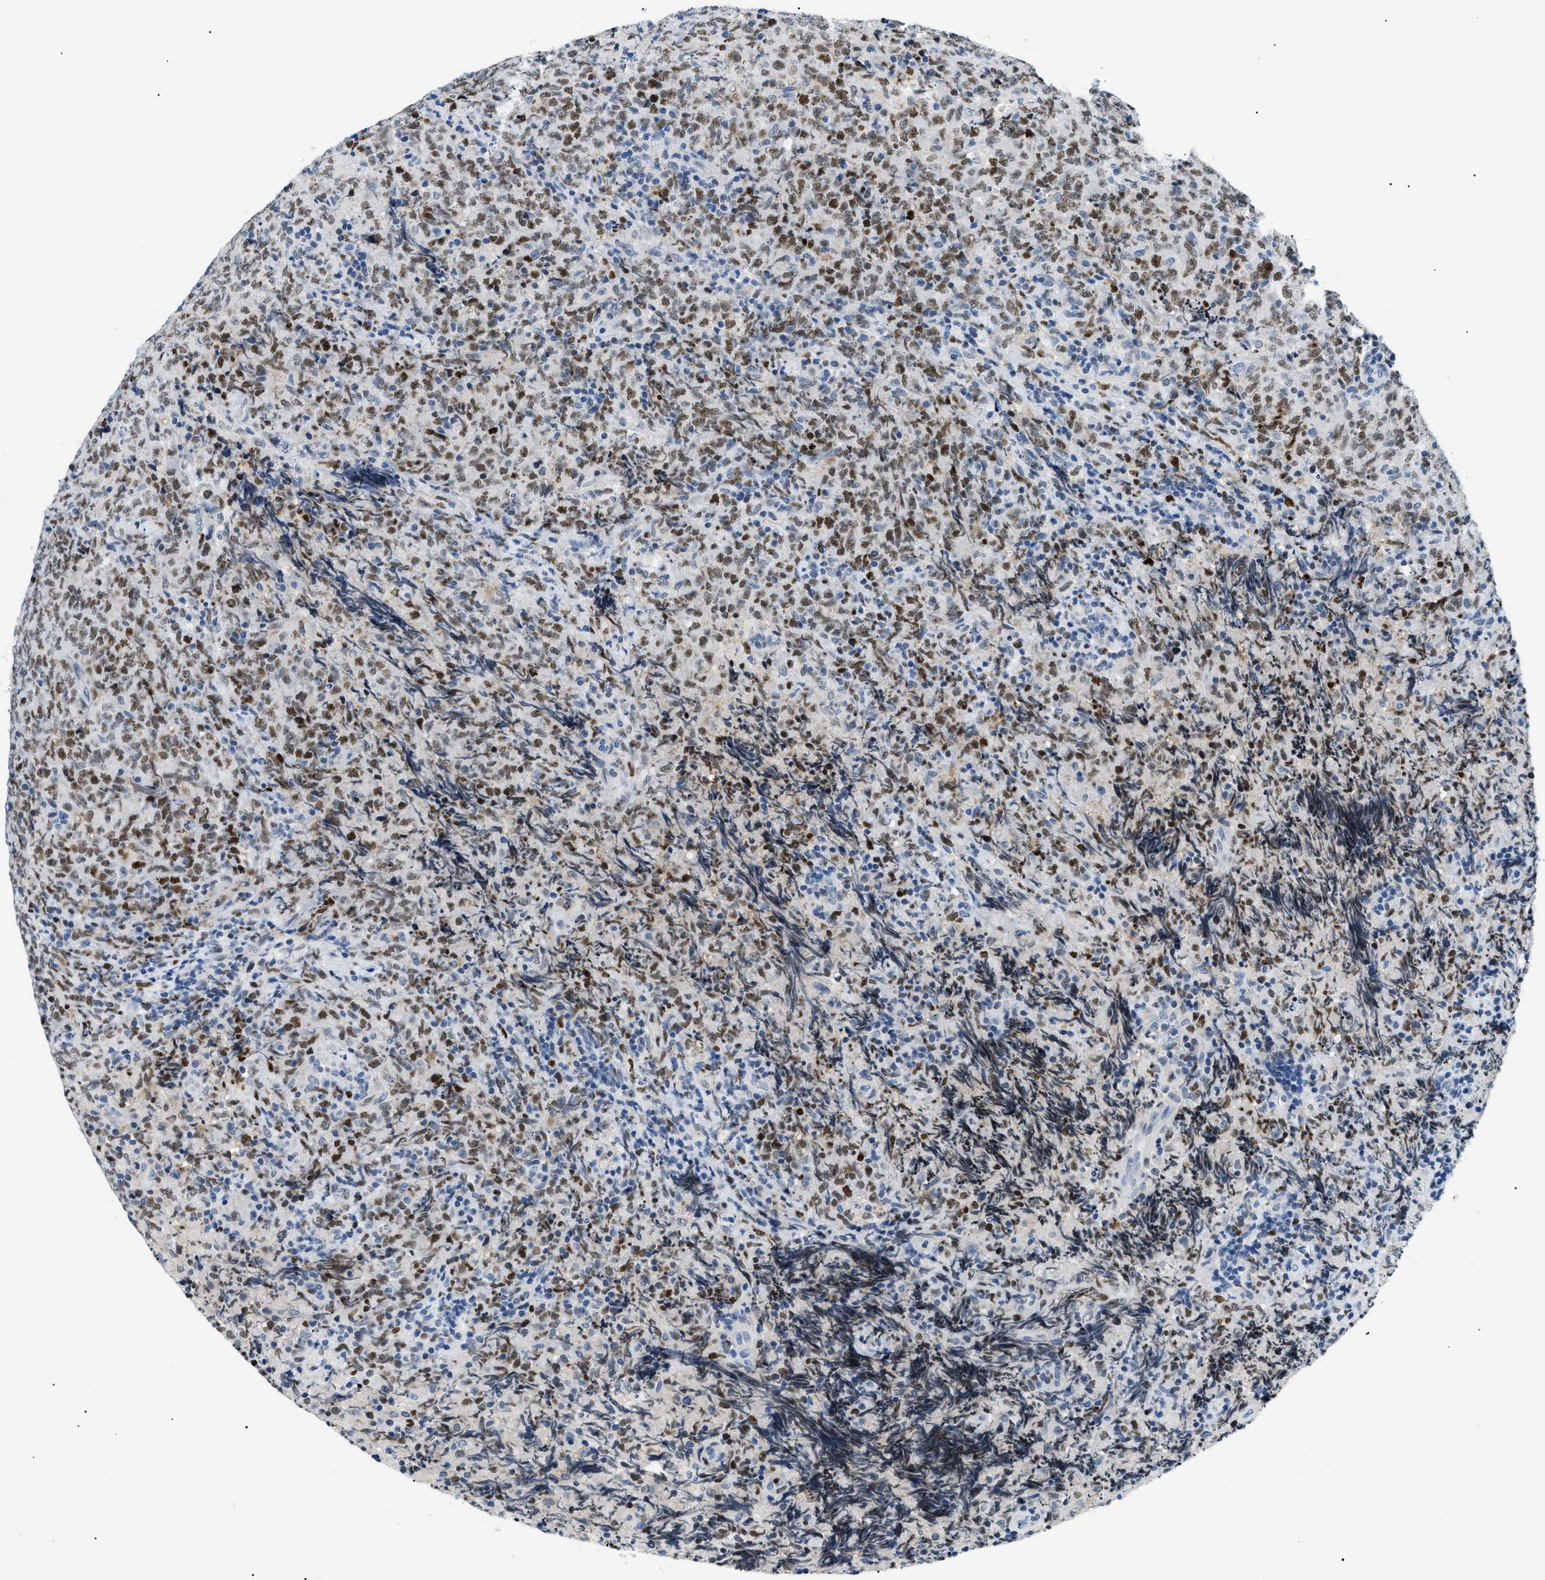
{"staining": {"intensity": "strong", "quantity": "25%-75%", "location": "nuclear"}, "tissue": "lymphoma", "cell_type": "Tumor cells", "image_type": "cancer", "snomed": [{"axis": "morphology", "description": "Malignant lymphoma, non-Hodgkin's type, High grade"}, {"axis": "topography", "description": "Tonsil"}], "caption": "A brown stain shows strong nuclear staining of a protein in lymphoma tumor cells.", "gene": "SMARCC1", "patient": {"sex": "female", "age": 36}}